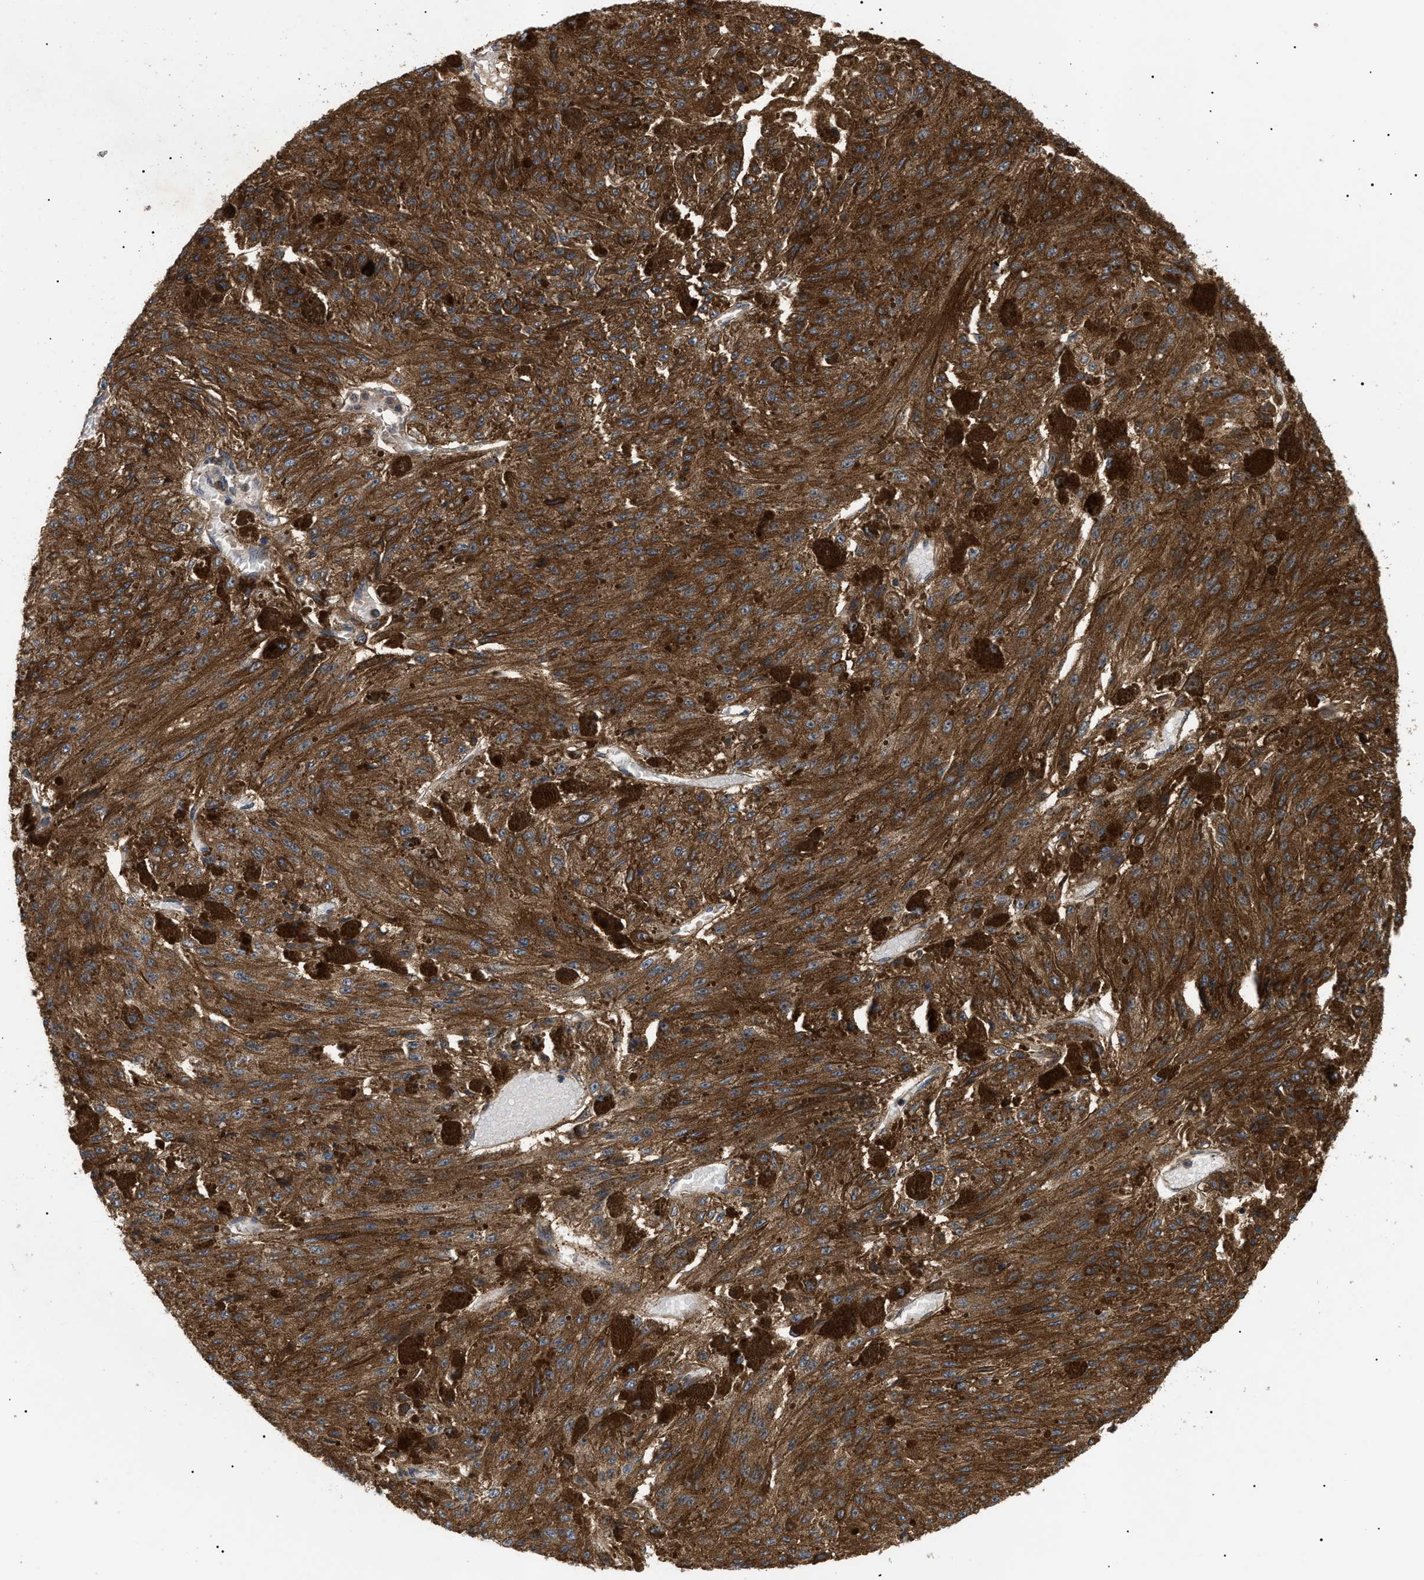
{"staining": {"intensity": "strong", "quantity": ">75%", "location": "cytoplasmic/membranous"}, "tissue": "melanoma", "cell_type": "Tumor cells", "image_type": "cancer", "snomed": [{"axis": "morphology", "description": "Malignant melanoma, NOS"}, {"axis": "topography", "description": "Other"}], "caption": "This is a histology image of immunohistochemistry staining of malignant melanoma, which shows strong staining in the cytoplasmic/membranous of tumor cells.", "gene": "ASTL", "patient": {"sex": "male", "age": 79}}